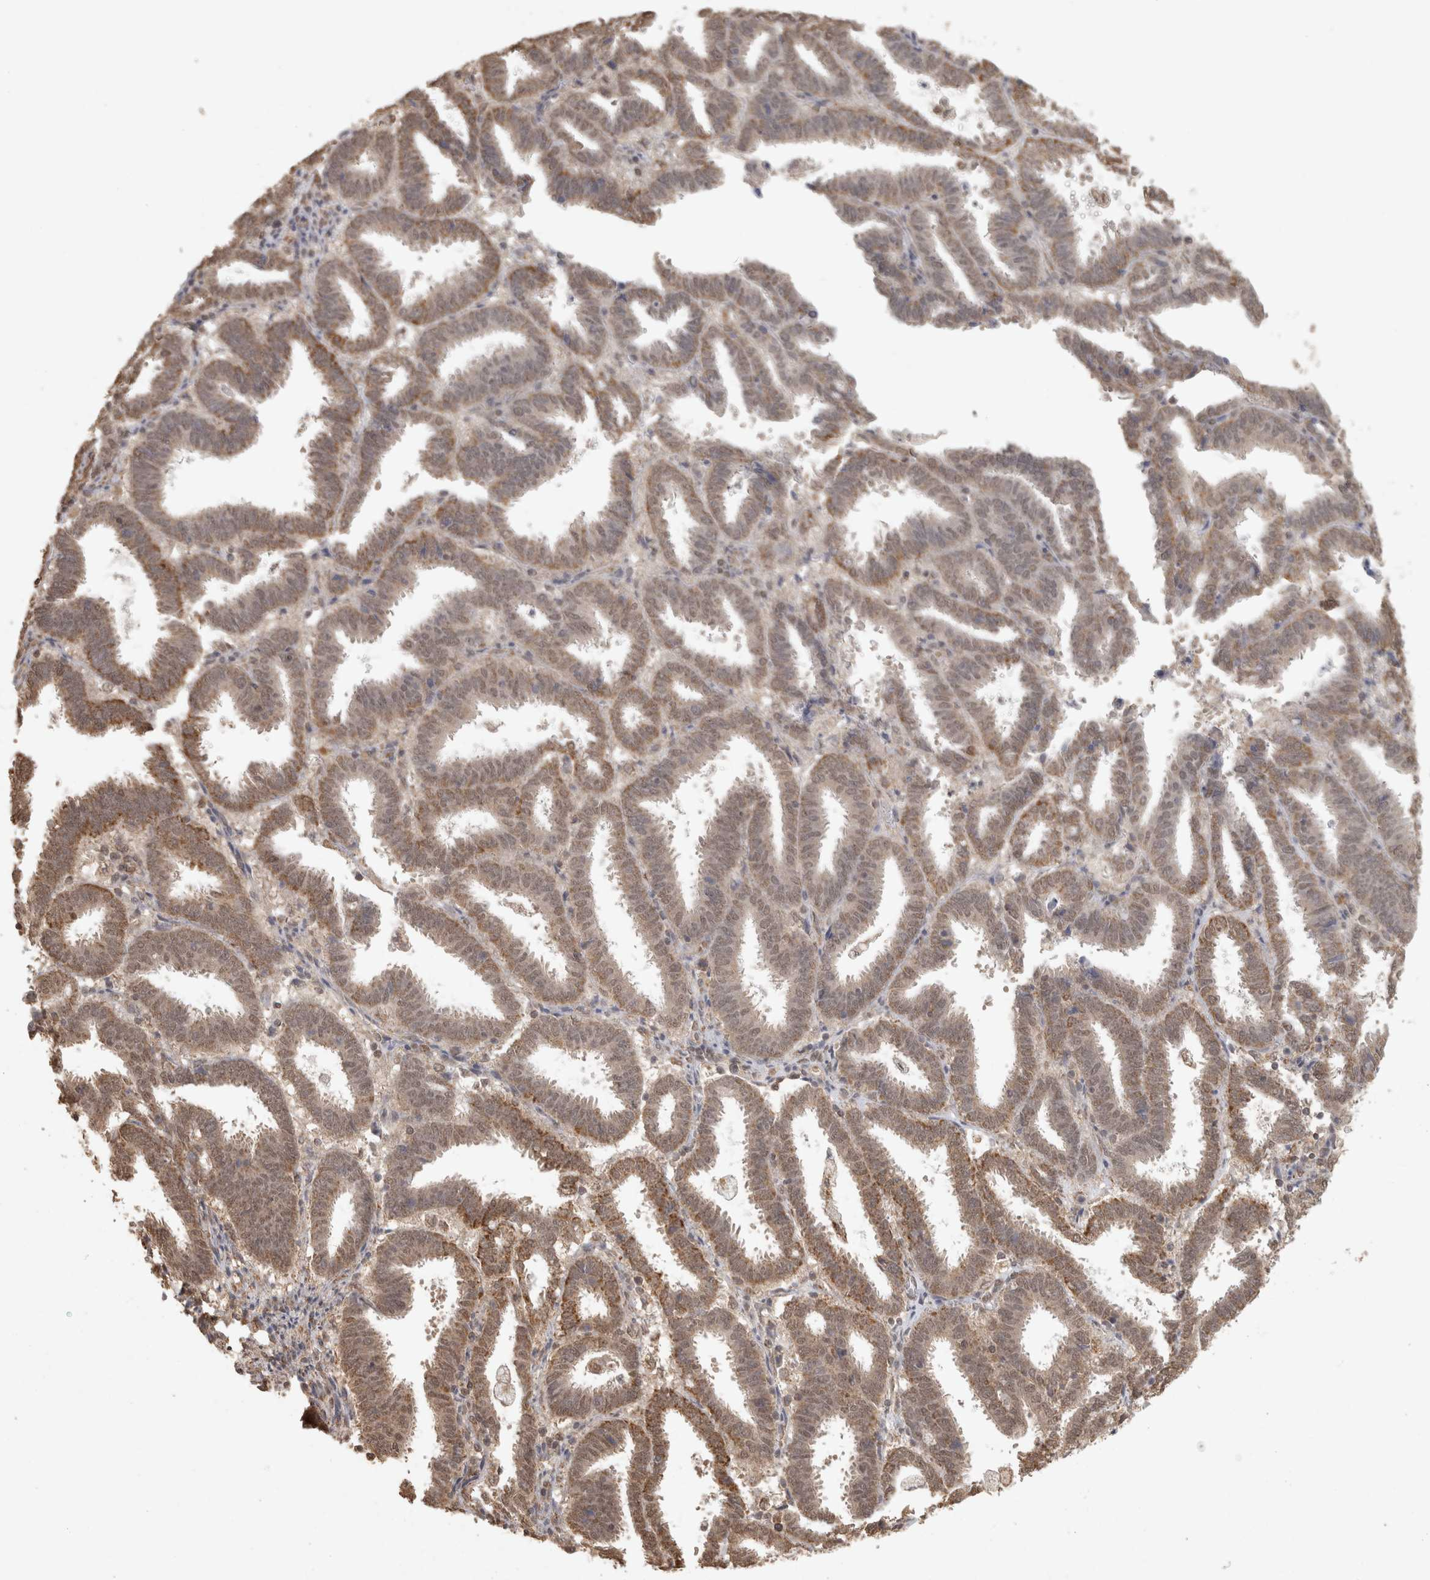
{"staining": {"intensity": "weak", "quantity": ">75%", "location": "cytoplasmic/membranous"}, "tissue": "endometrial cancer", "cell_type": "Tumor cells", "image_type": "cancer", "snomed": [{"axis": "morphology", "description": "Adenocarcinoma, NOS"}, {"axis": "topography", "description": "Uterus"}], "caption": "The image exhibits a brown stain indicating the presence of a protein in the cytoplasmic/membranous of tumor cells in endometrial cancer.", "gene": "BNIP3L", "patient": {"sex": "female", "age": 83}}